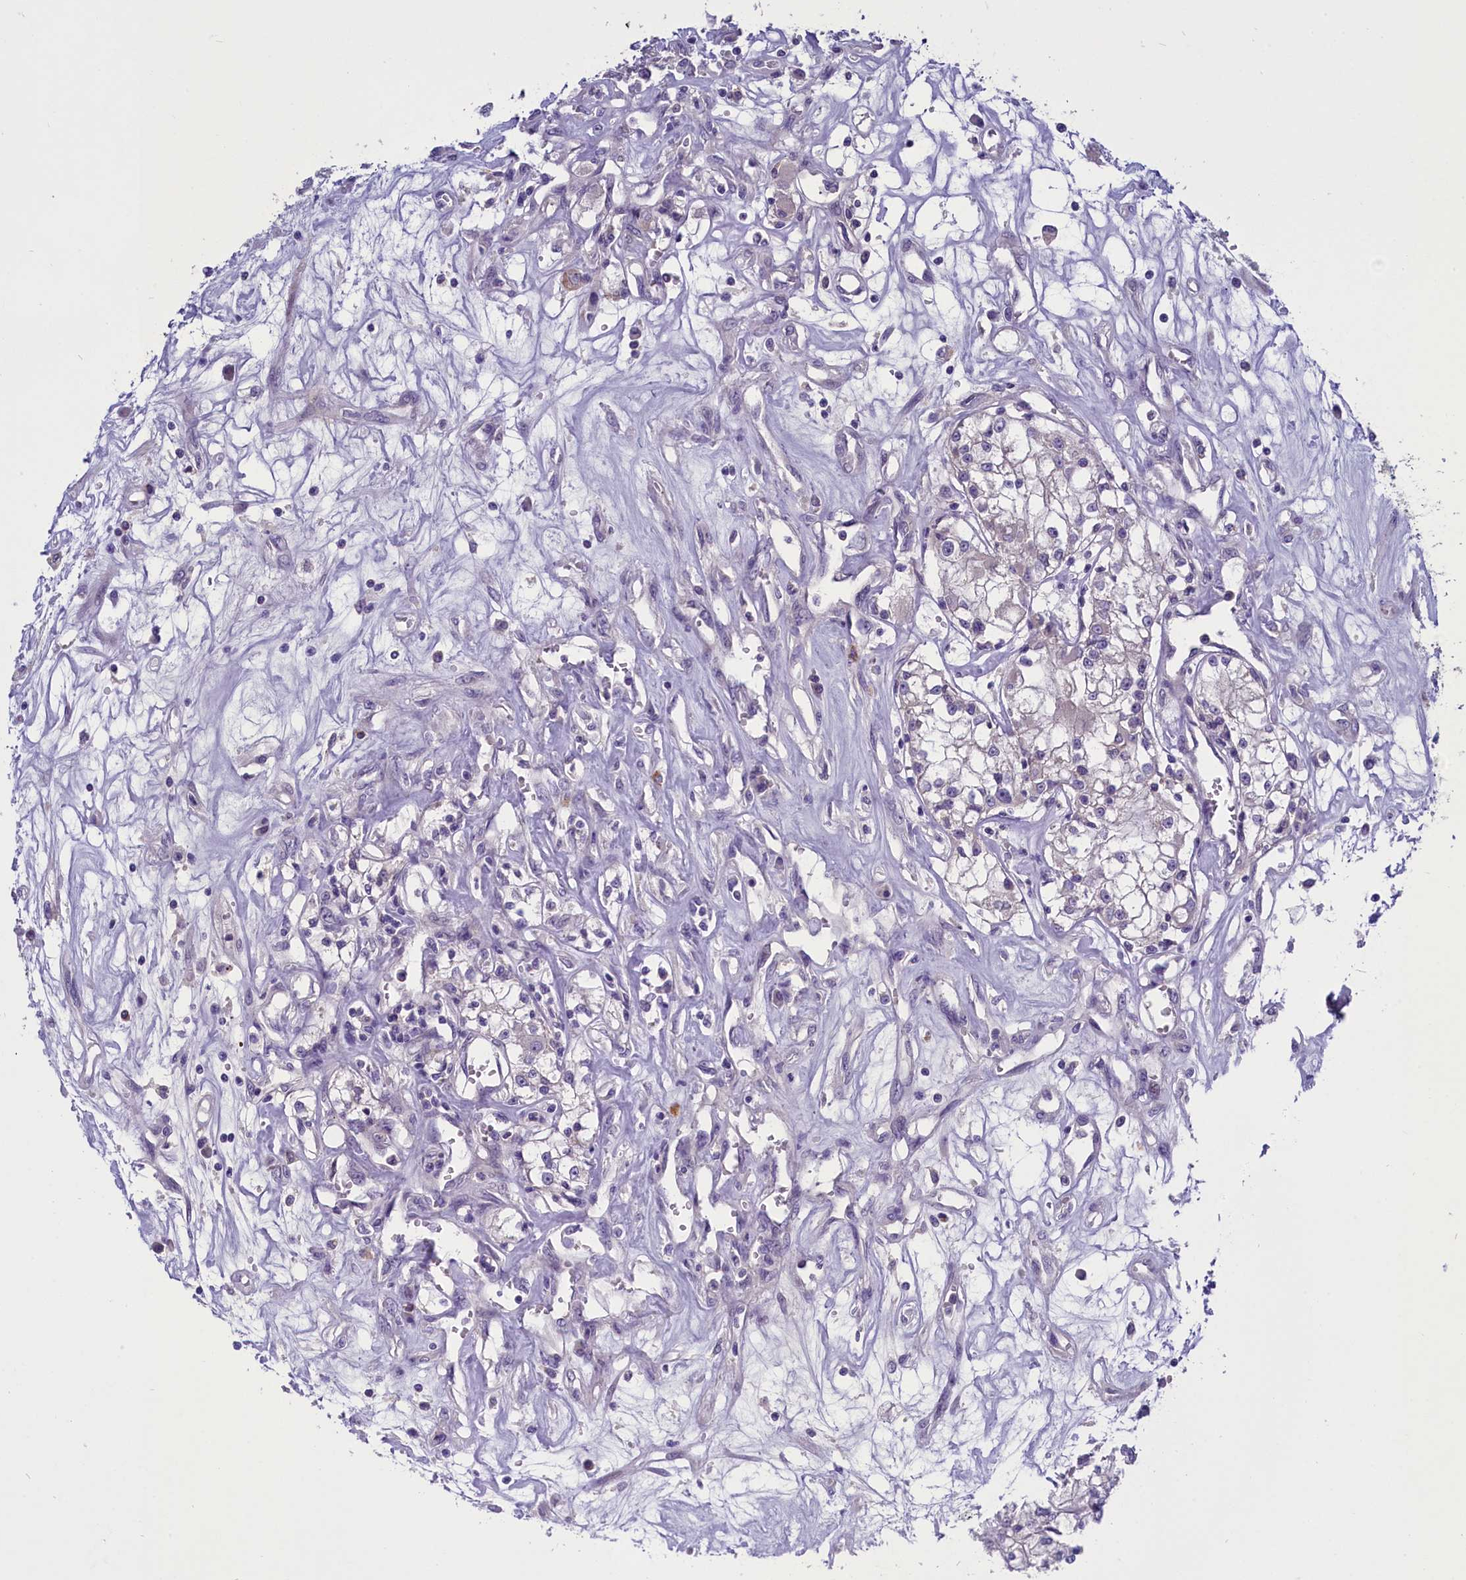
{"staining": {"intensity": "negative", "quantity": "none", "location": "none"}, "tissue": "renal cancer", "cell_type": "Tumor cells", "image_type": "cancer", "snomed": [{"axis": "morphology", "description": "Adenocarcinoma, NOS"}, {"axis": "topography", "description": "Kidney"}], "caption": "Immunohistochemical staining of human adenocarcinoma (renal) displays no significant positivity in tumor cells.", "gene": "ENPP6", "patient": {"sex": "female", "age": 59}}